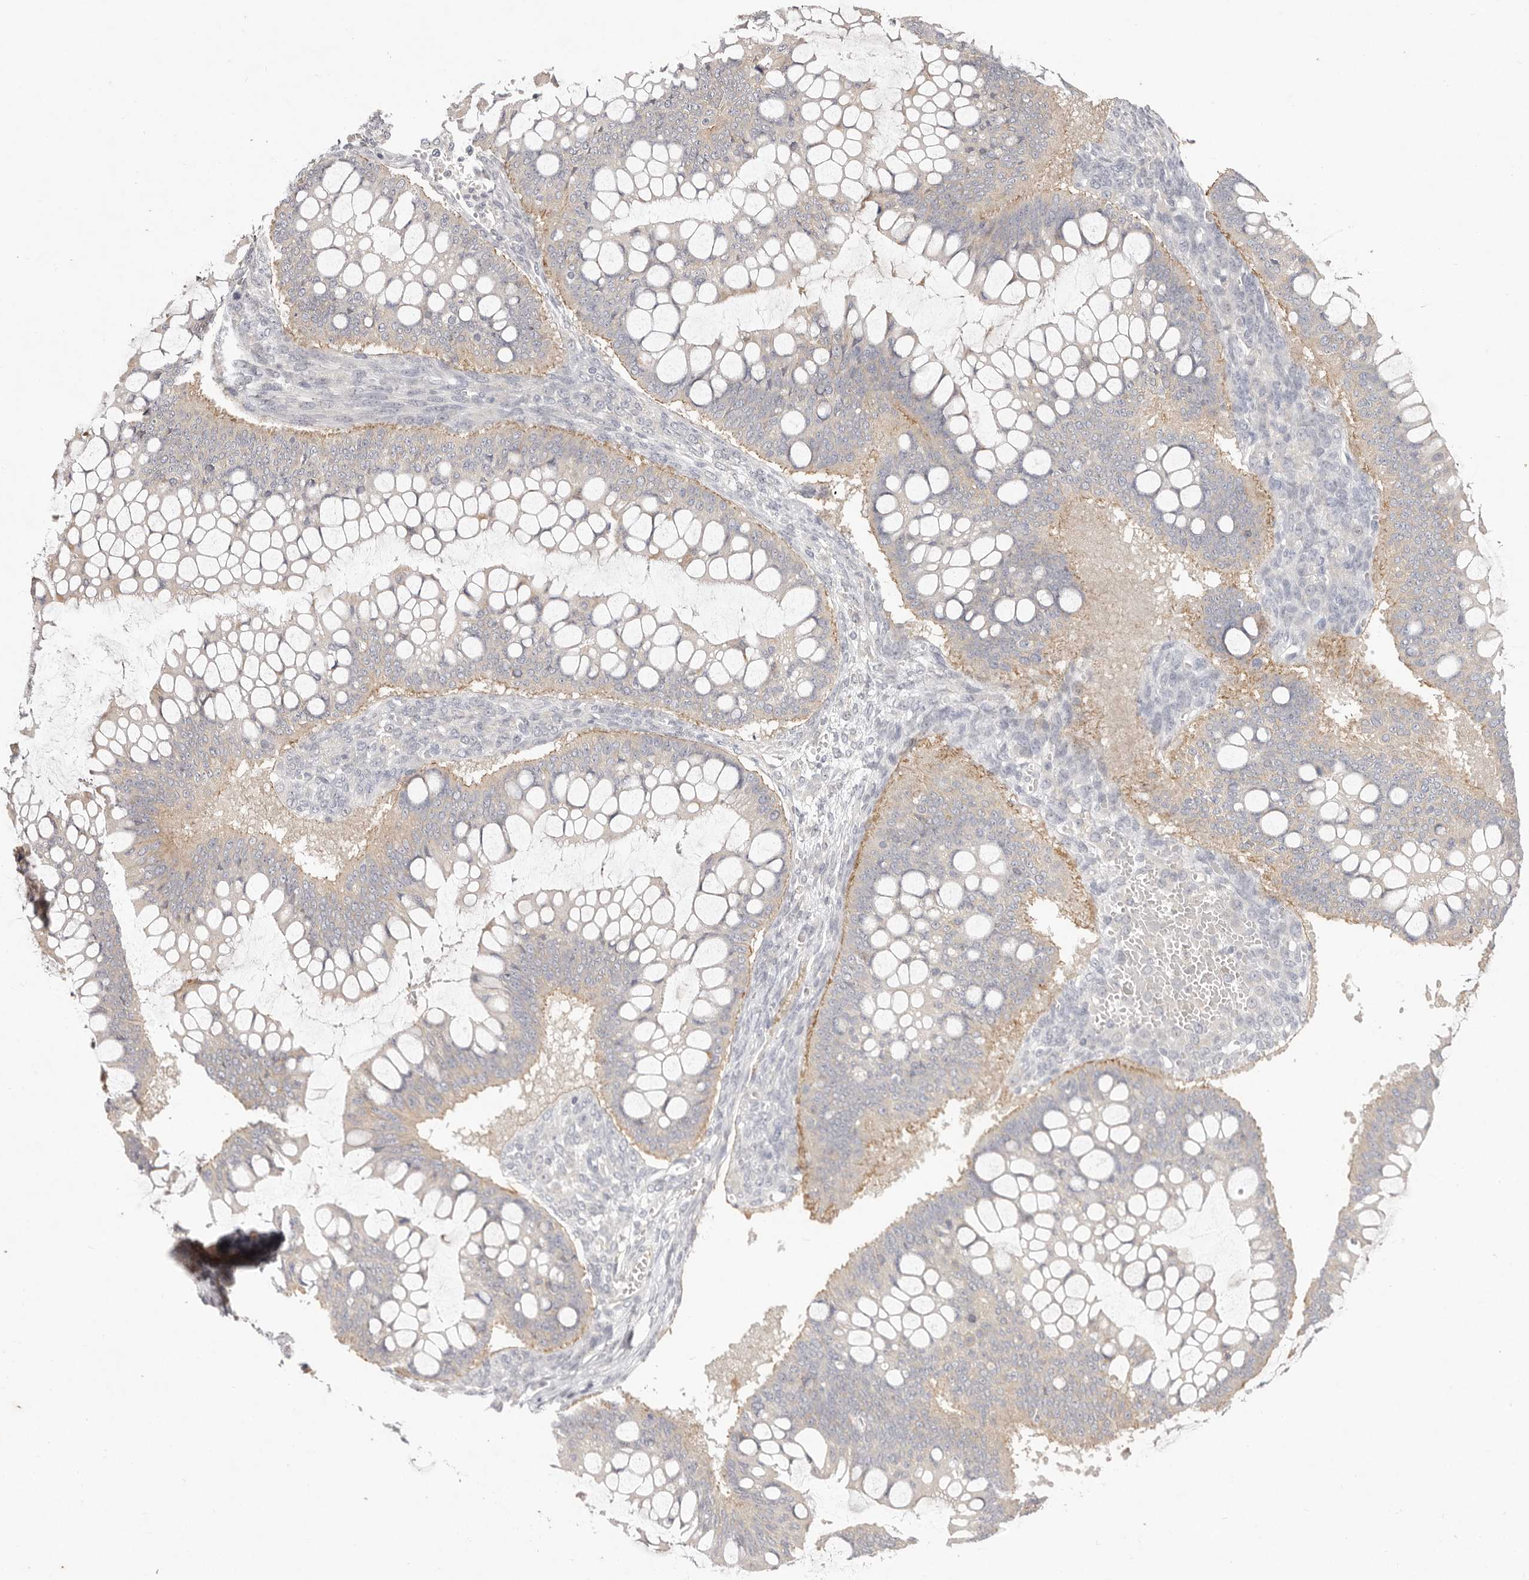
{"staining": {"intensity": "weak", "quantity": "25%-75%", "location": "cytoplasmic/membranous"}, "tissue": "ovarian cancer", "cell_type": "Tumor cells", "image_type": "cancer", "snomed": [{"axis": "morphology", "description": "Cystadenocarcinoma, mucinous, NOS"}, {"axis": "topography", "description": "Ovary"}], "caption": "IHC (DAB (3,3'-diaminobenzidine)) staining of human ovarian cancer demonstrates weak cytoplasmic/membranous protein staining in about 25%-75% of tumor cells.", "gene": "GARNL3", "patient": {"sex": "female", "age": 73}}